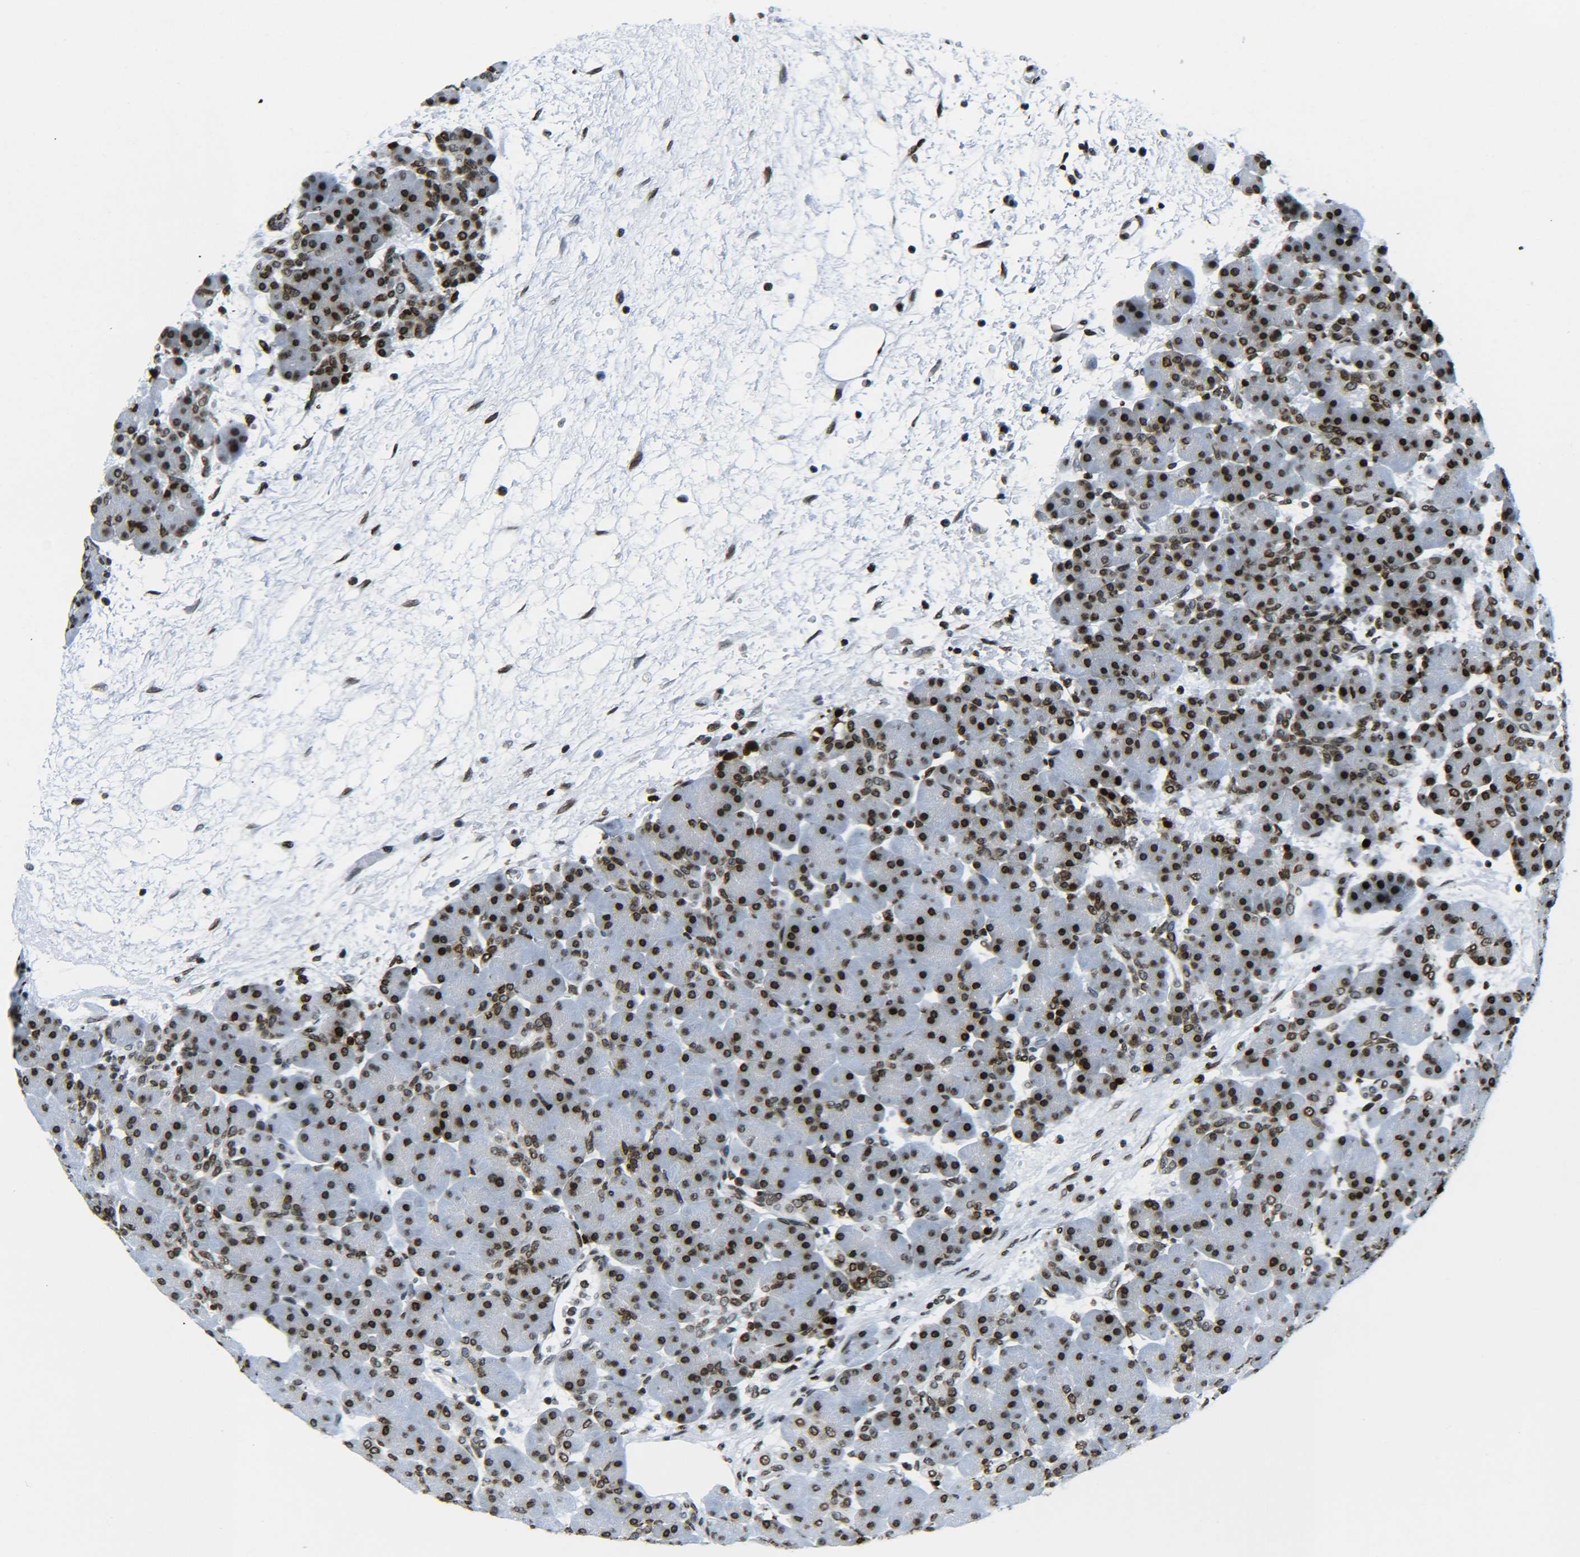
{"staining": {"intensity": "strong", "quantity": ">75%", "location": "nuclear"}, "tissue": "pancreas", "cell_type": "Exocrine glandular cells", "image_type": "normal", "snomed": [{"axis": "morphology", "description": "Normal tissue, NOS"}, {"axis": "topography", "description": "Pancreas"}], "caption": "Immunohistochemical staining of benign human pancreas reveals high levels of strong nuclear staining in about >75% of exocrine glandular cells. (brown staining indicates protein expression, while blue staining denotes nuclei).", "gene": "H2AX", "patient": {"sex": "male", "age": 66}}